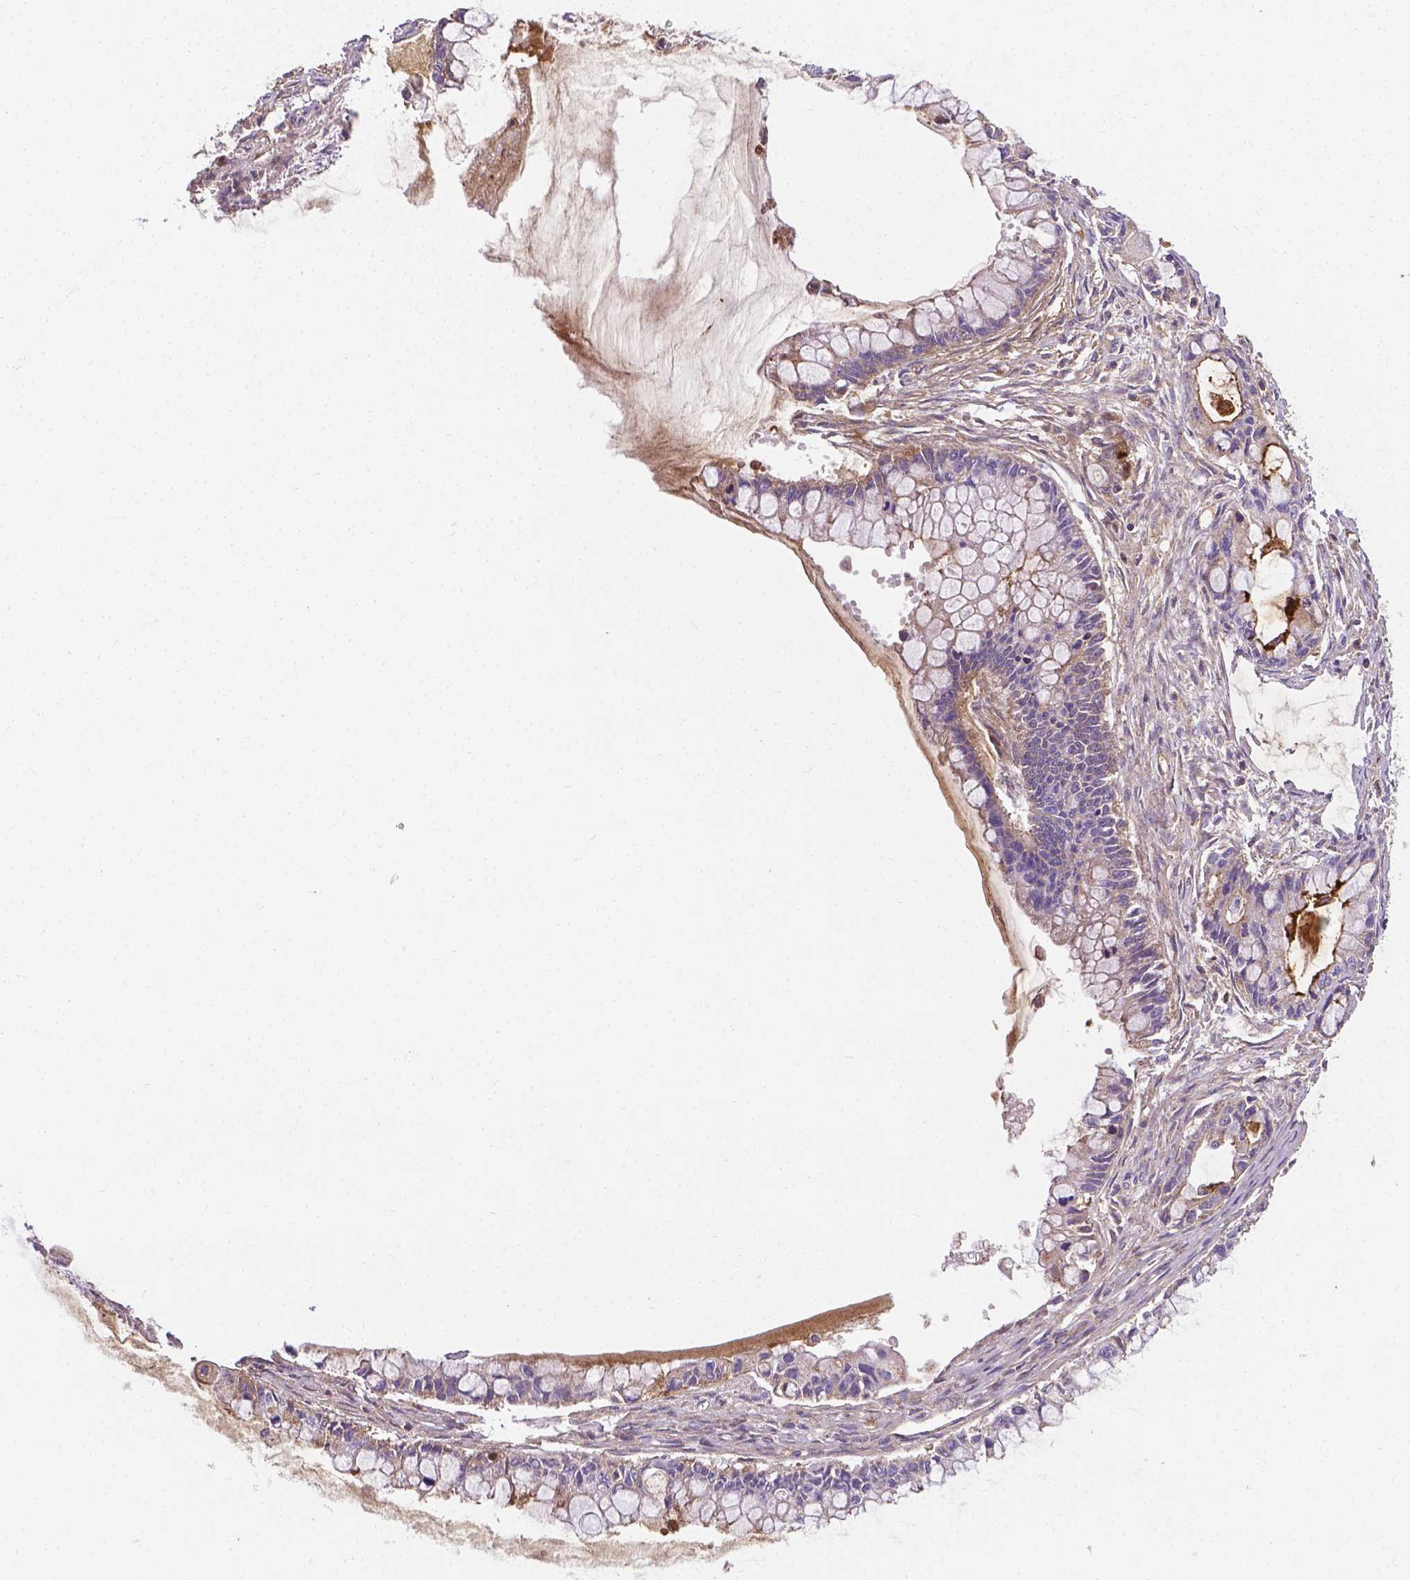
{"staining": {"intensity": "weak", "quantity": "25%-75%", "location": "cytoplasmic/membranous"}, "tissue": "ovarian cancer", "cell_type": "Tumor cells", "image_type": "cancer", "snomed": [{"axis": "morphology", "description": "Cystadenocarcinoma, mucinous, NOS"}, {"axis": "topography", "description": "Ovary"}], "caption": "Immunohistochemistry (DAB) staining of human ovarian cancer (mucinous cystadenocarcinoma) reveals weak cytoplasmic/membranous protein staining in about 25%-75% of tumor cells.", "gene": "APOE", "patient": {"sex": "female", "age": 63}}